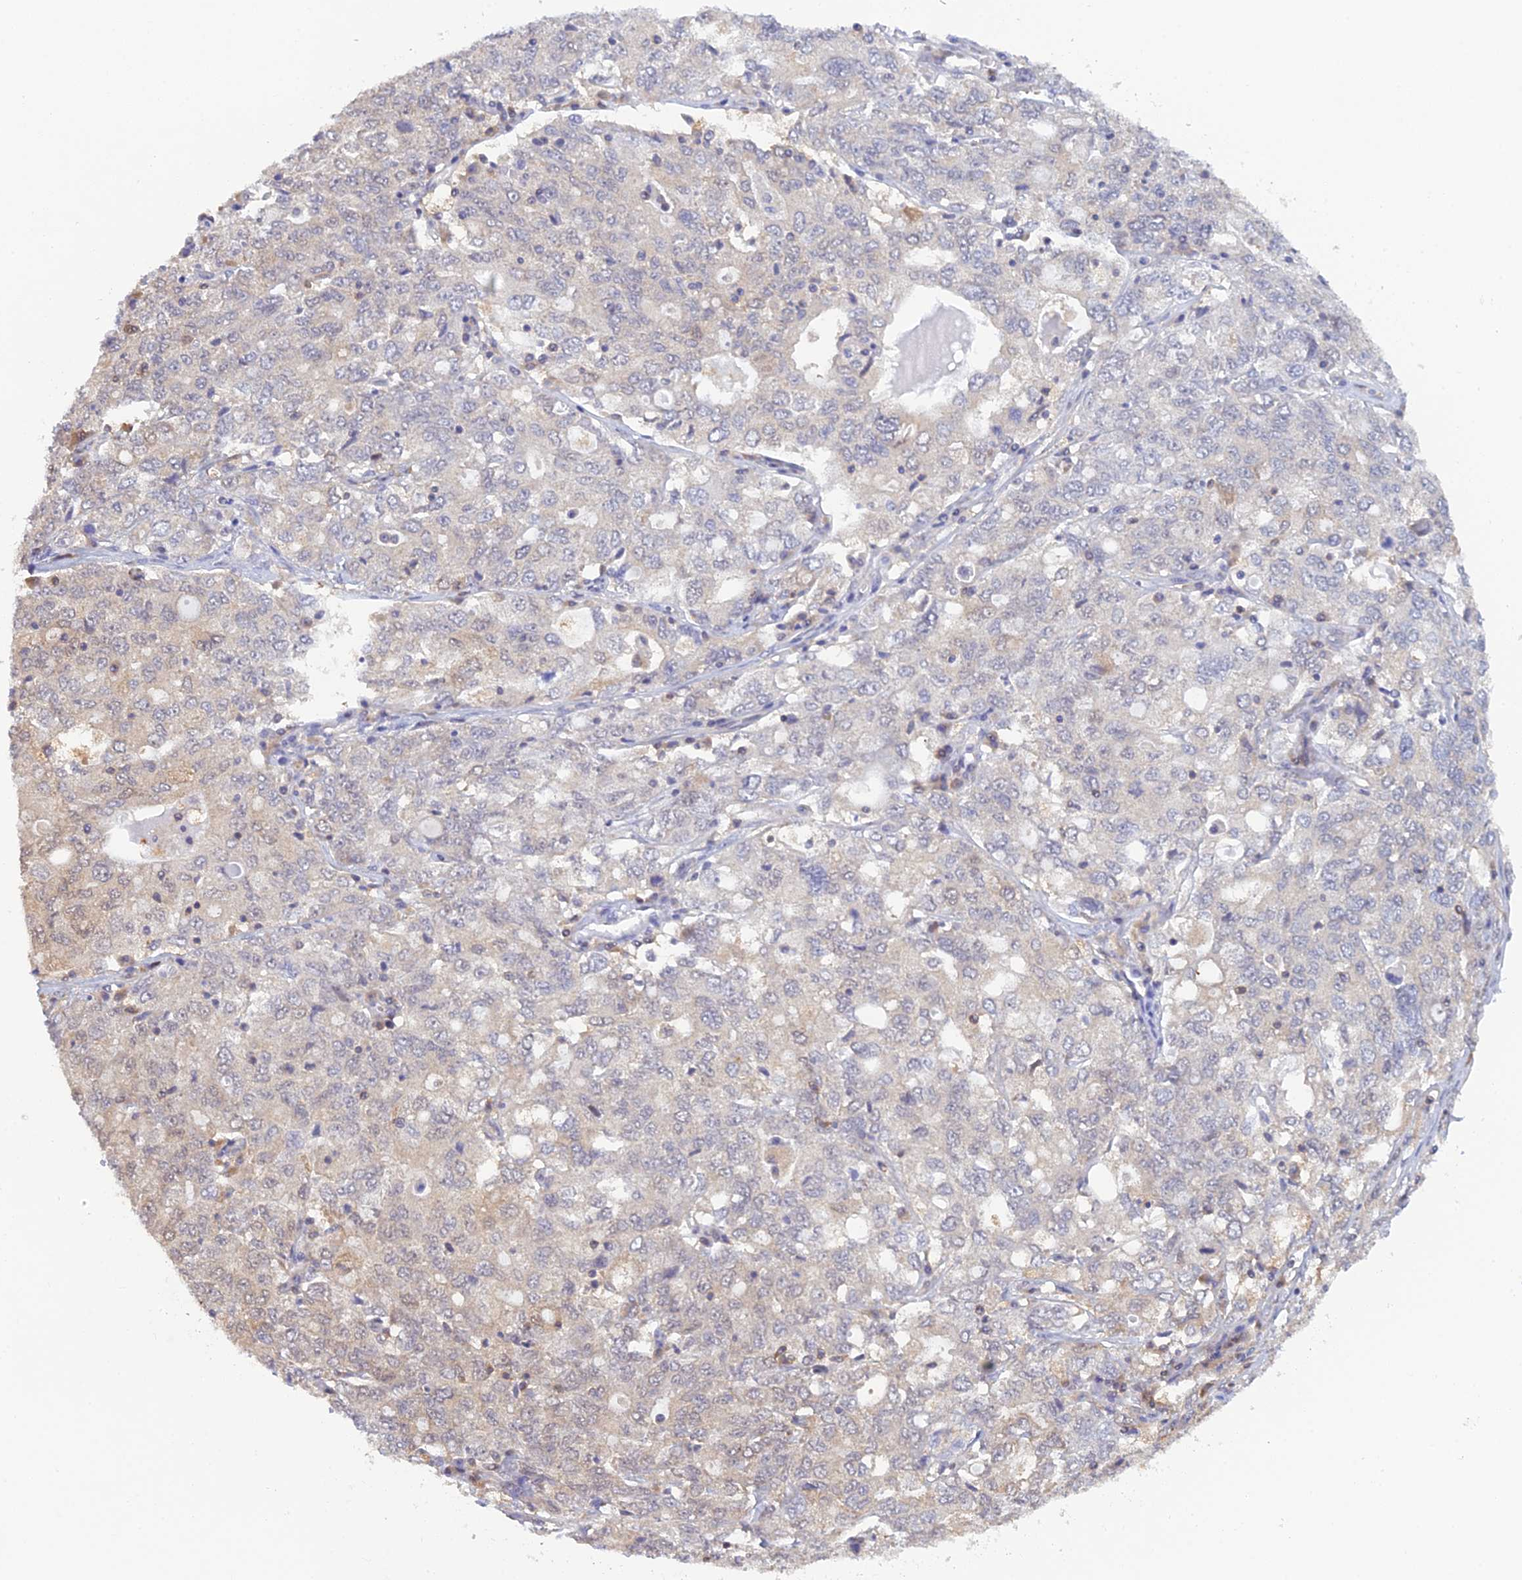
{"staining": {"intensity": "weak", "quantity": "<25%", "location": "cytoplasmic/membranous"}, "tissue": "ovarian cancer", "cell_type": "Tumor cells", "image_type": "cancer", "snomed": [{"axis": "morphology", "description": "Carcinoma, endometroid"}, {"axis": "topography", "description": "Ovary"}], "caption": "The histopathology image exhibits no significant staining in tumor cells of endometroid carcinoma (ovarian).", "gene": "HINT1", "patient": {"sex": "female", "age": 62}}